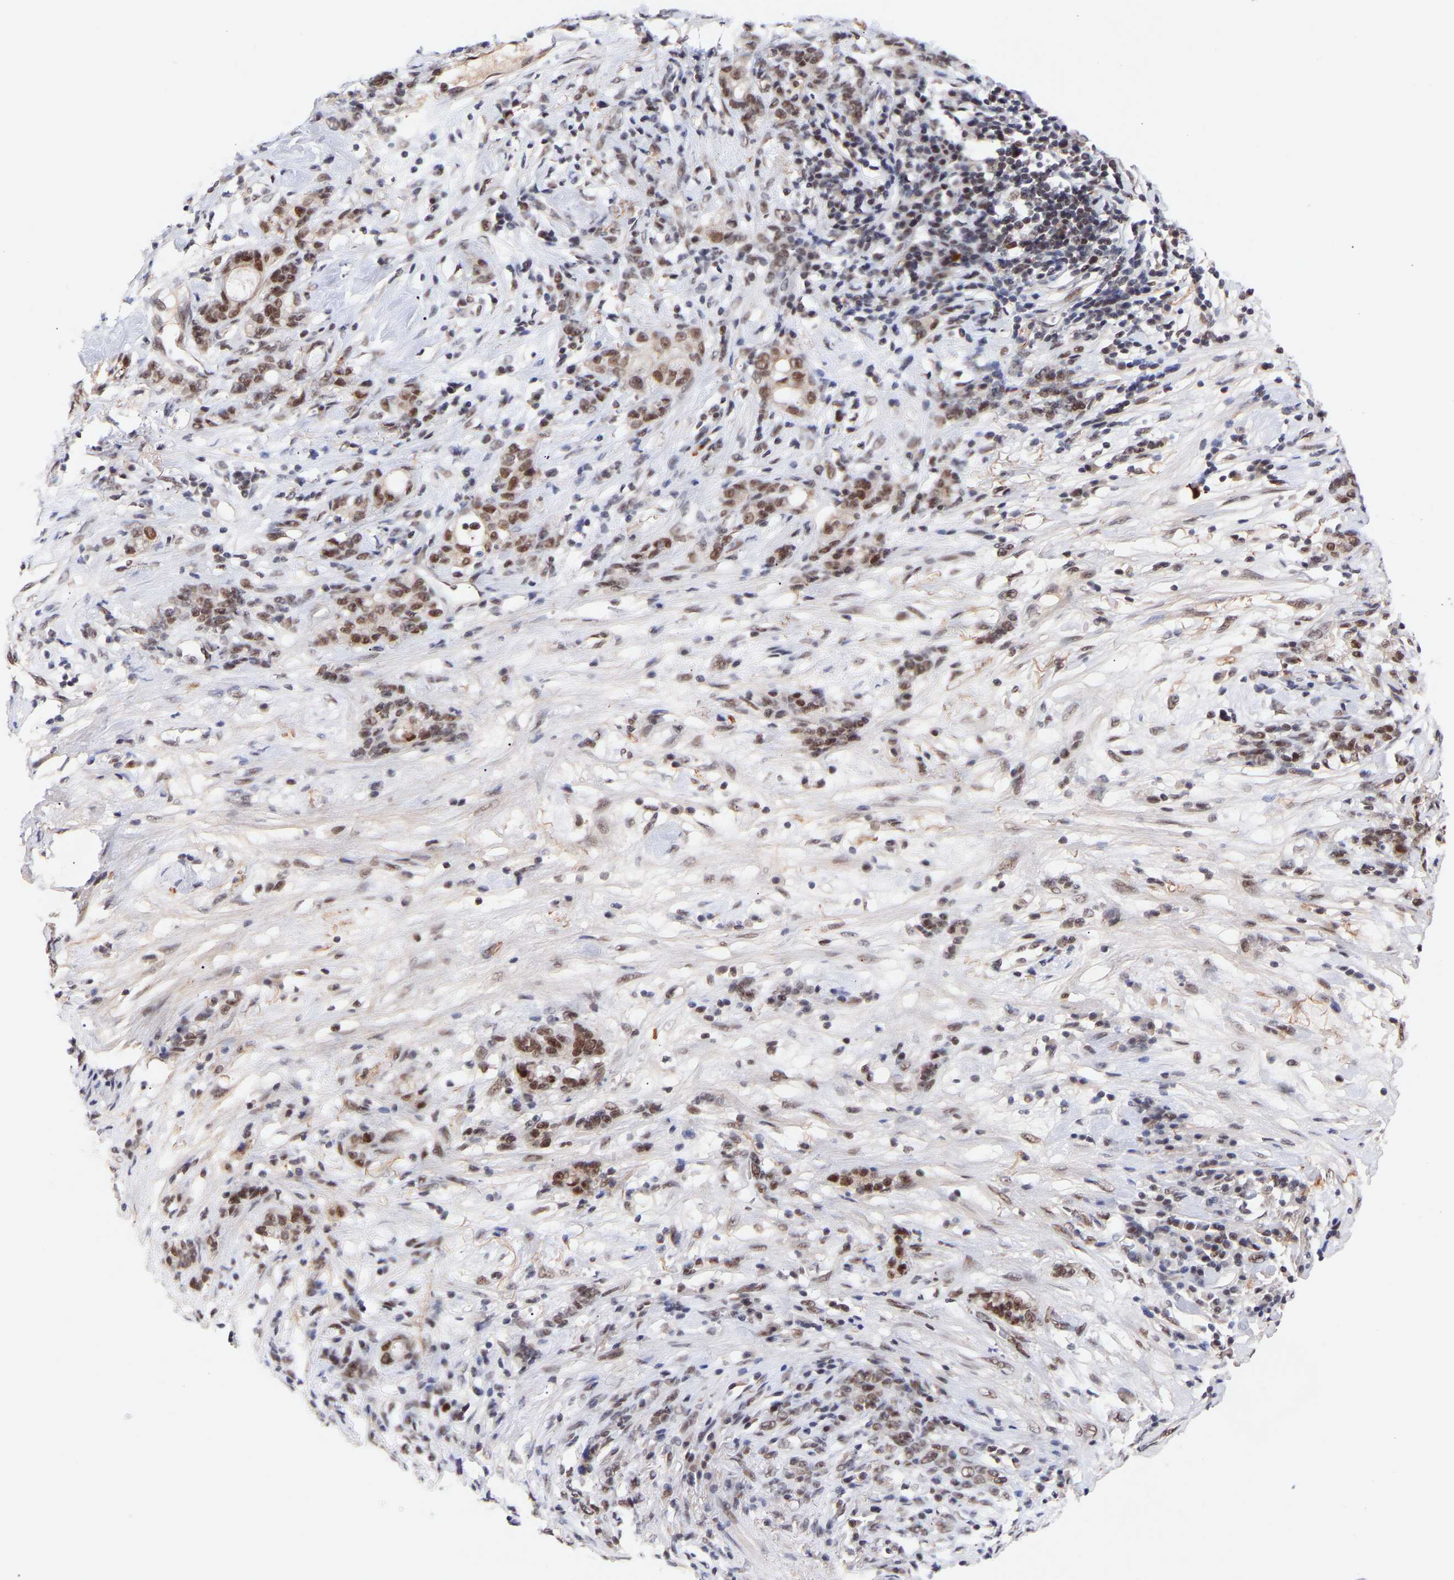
{"staining": {"intensity": "moderate", "quantity": ">75%", "location": "nuclear"}, "tissue": "stomach cancer", "cell_type": "Tumor cells", "image_type": "cancer", "snomed": [{"axis": "morphology", "description": "Adenocarcinoma, NOS"}, {"axis": "topography", "description": "Stomach, lower"}], "caption": "Immunohistochemical staining of stomach cancer demonstrates medium levels of moderate nuclear protein expression in approximately >75% of tumor cells.", "gene": "RBM15", "patient": {"sex": "male", "age": 88}}